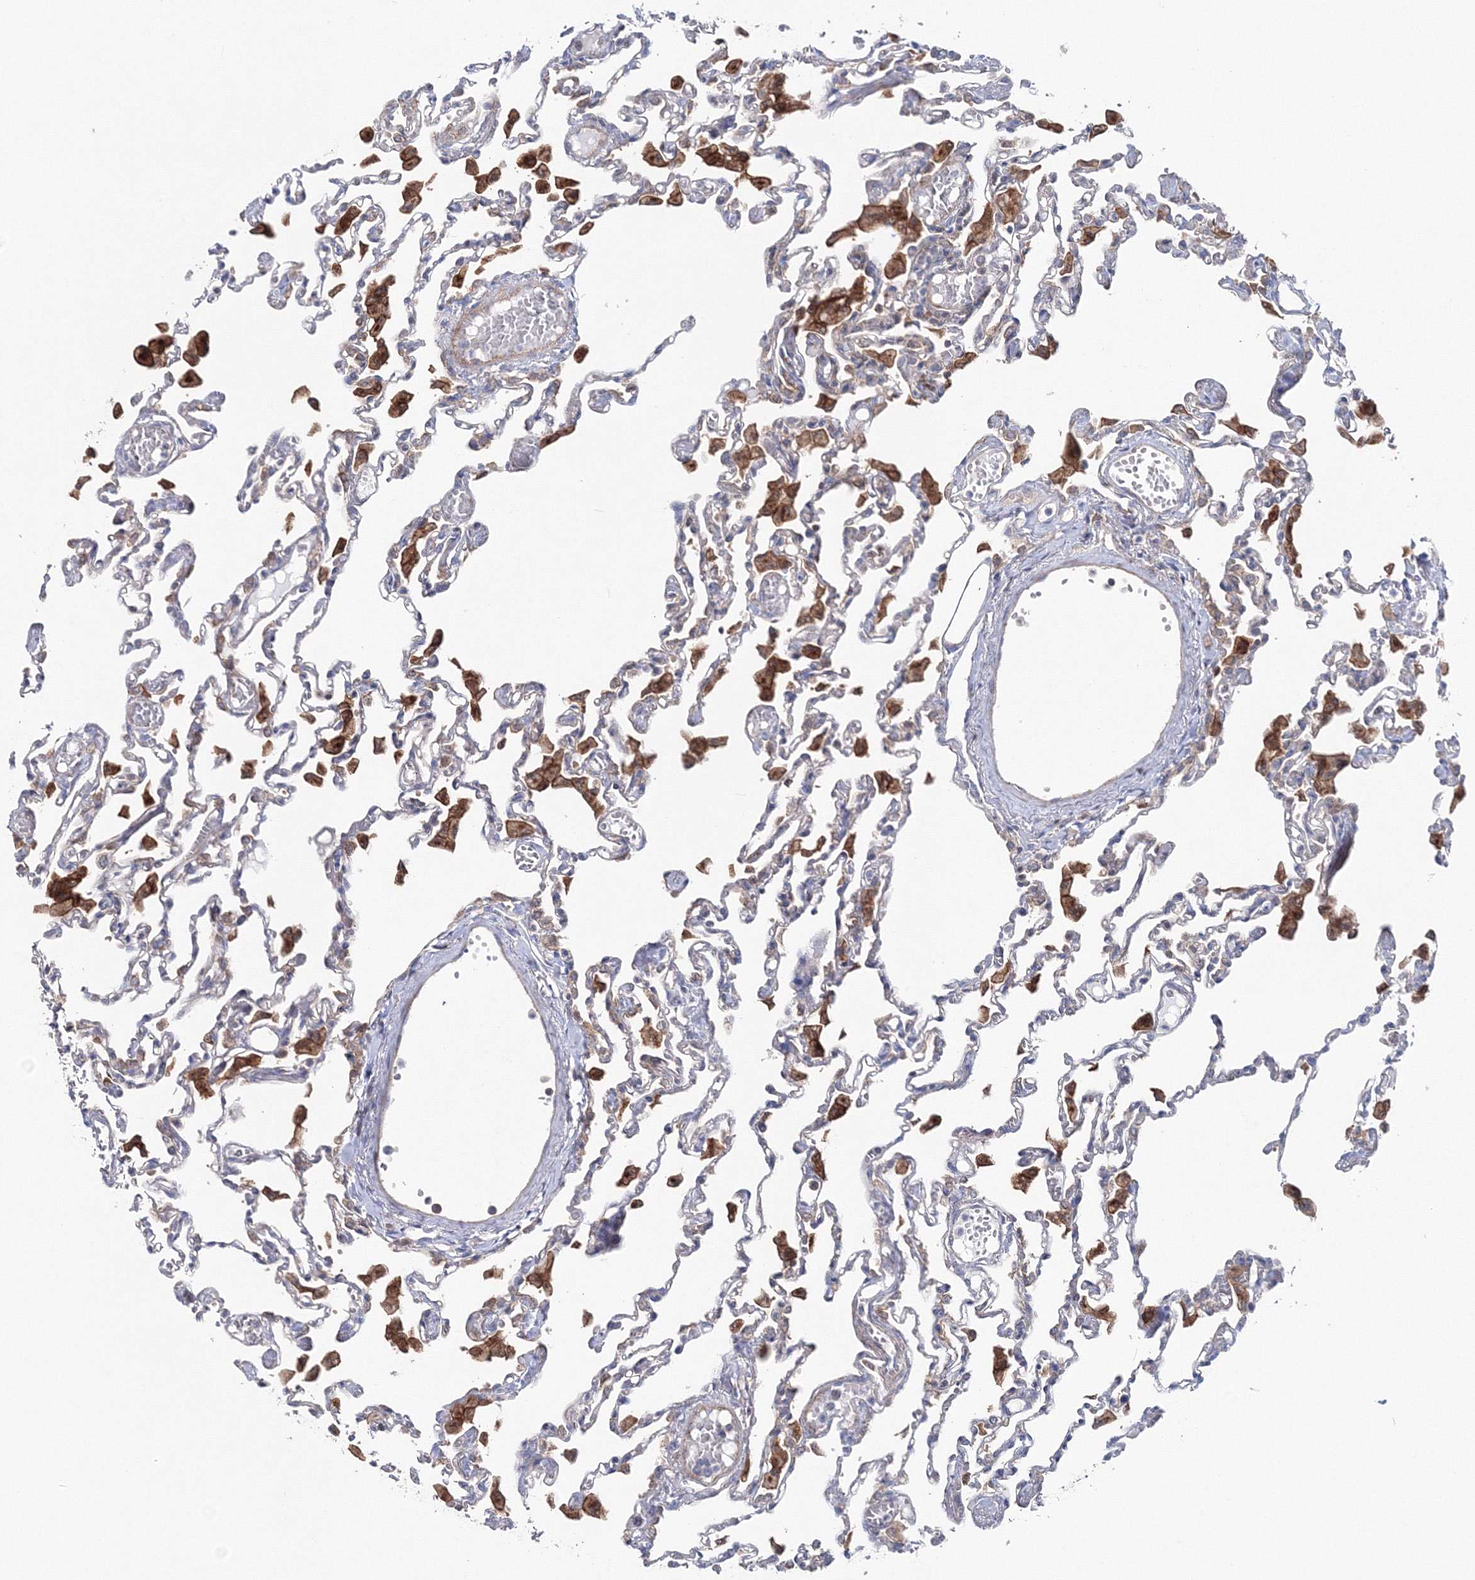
{"staining": {"intensity": "negative", "quantity": "none", "location": "none"}, "tissue": "lung", "cell_type": "Alveolar cells", "image_type": "normal", "snomed": [{"axis": "morphology", "description": "Normal tissue, NOS"}, {"axis": "topography", "description": "Bronchus"}, {"axis": "topography", "description": "Lung"}], "caption": "Lung was stained to show a protein in brown. There is no significant positivity in alveolar cells. (Brightfield microscopy of DAB (3,3'-diaminobenzidine) IHC at high magnification).", "gene": "GGA2", "patient": {"sex": "female", "age": 49}}